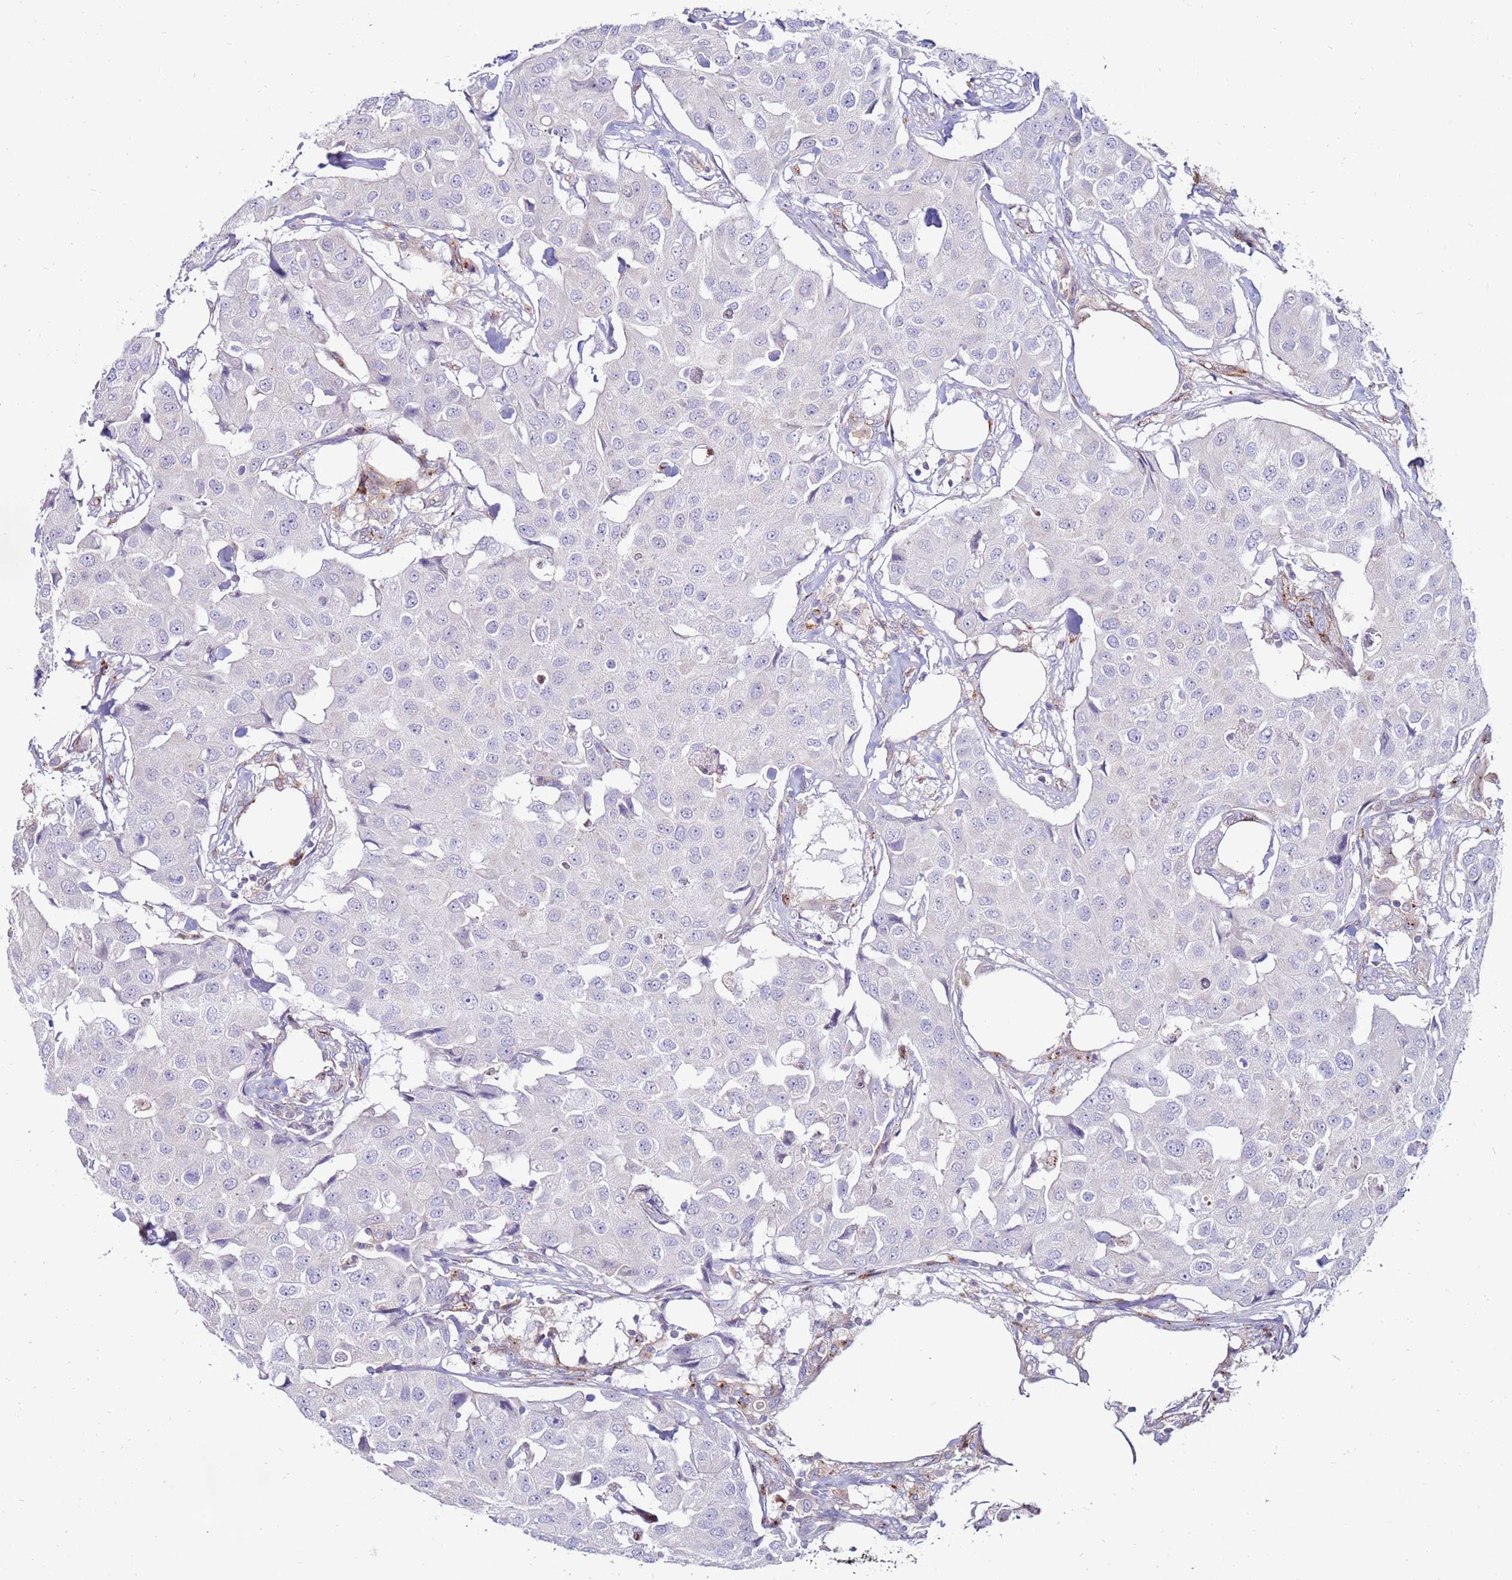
{"staining": {"intensity": "negative", "quantity": "none", "location": "none"}, "tissue": "breast cancer", "cell_type": "Tumor cells", "image_type": "cancer", "snomed": [{"axis": "morphology", "description": "Duct carcinoma"}, {"axis": "topography", "description": "Breast"}], "caption": "Breast cancer was stained to show a protein in brown. There is no significant positivity in tumor cells. (IHC, brightfield microscopy, high magnification).", "gene": "CLEC4M", "patient": {"sex": "female", "age": 80}}